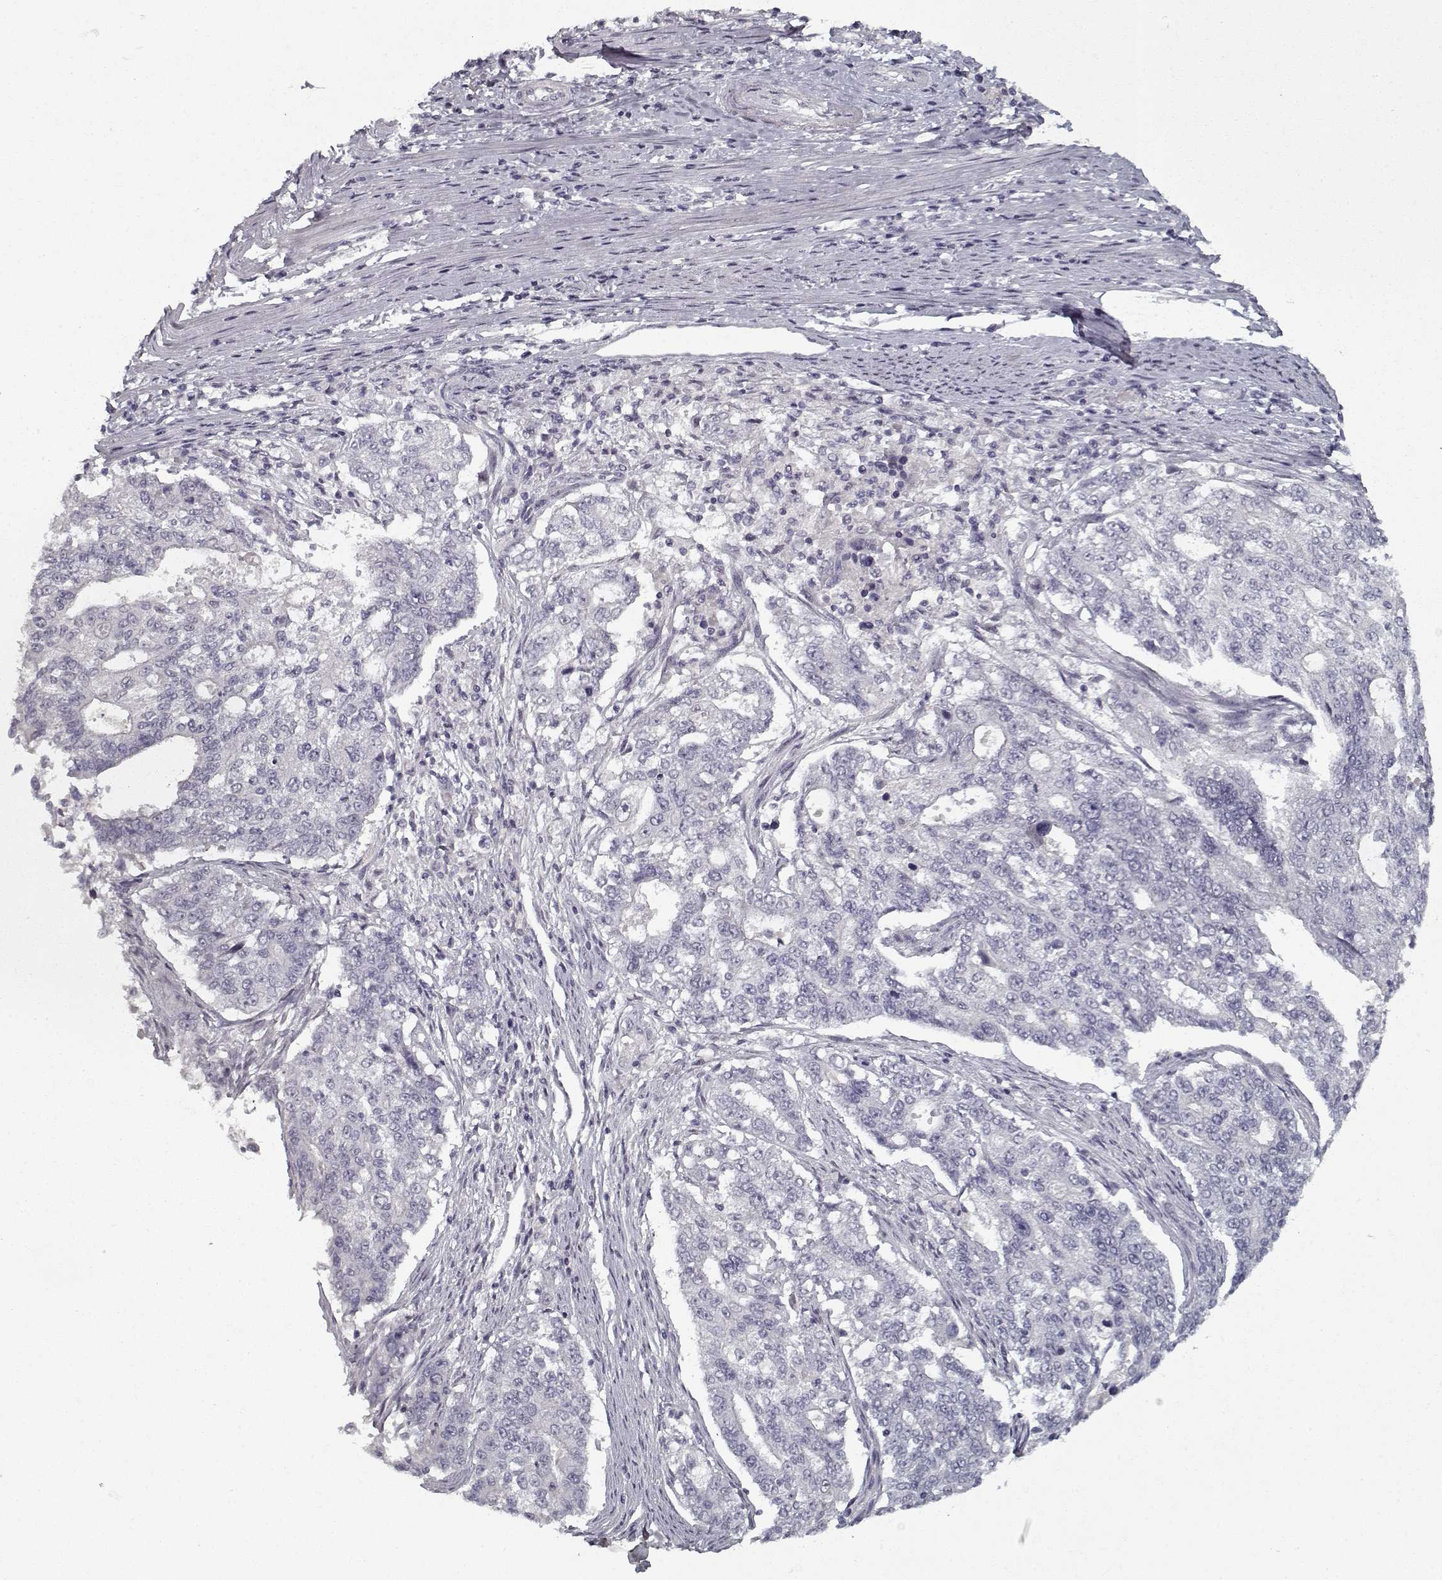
{"staining": {"intensity": "negative", "quantity": "none", "location": "none"}, "tissue": "endometrial cancer", "cell_type": "Tumor cells", "image_type": "cancer", "snomed": [{"axis": "morphology", "description": "Adenocarcinoma, NOS"}, {"axis": "topography", "description": "Uterus"}], "caption": "High magnification brightfield microscopy of endometrial cancer stained with DAB (3,3'-diaminobenzidine) (brown) and counterstained with hematoxylin (blue): tumor cells show no significant positivity.", "gene": "GAD2", "patient": {"sex": "female", "age": 59}}